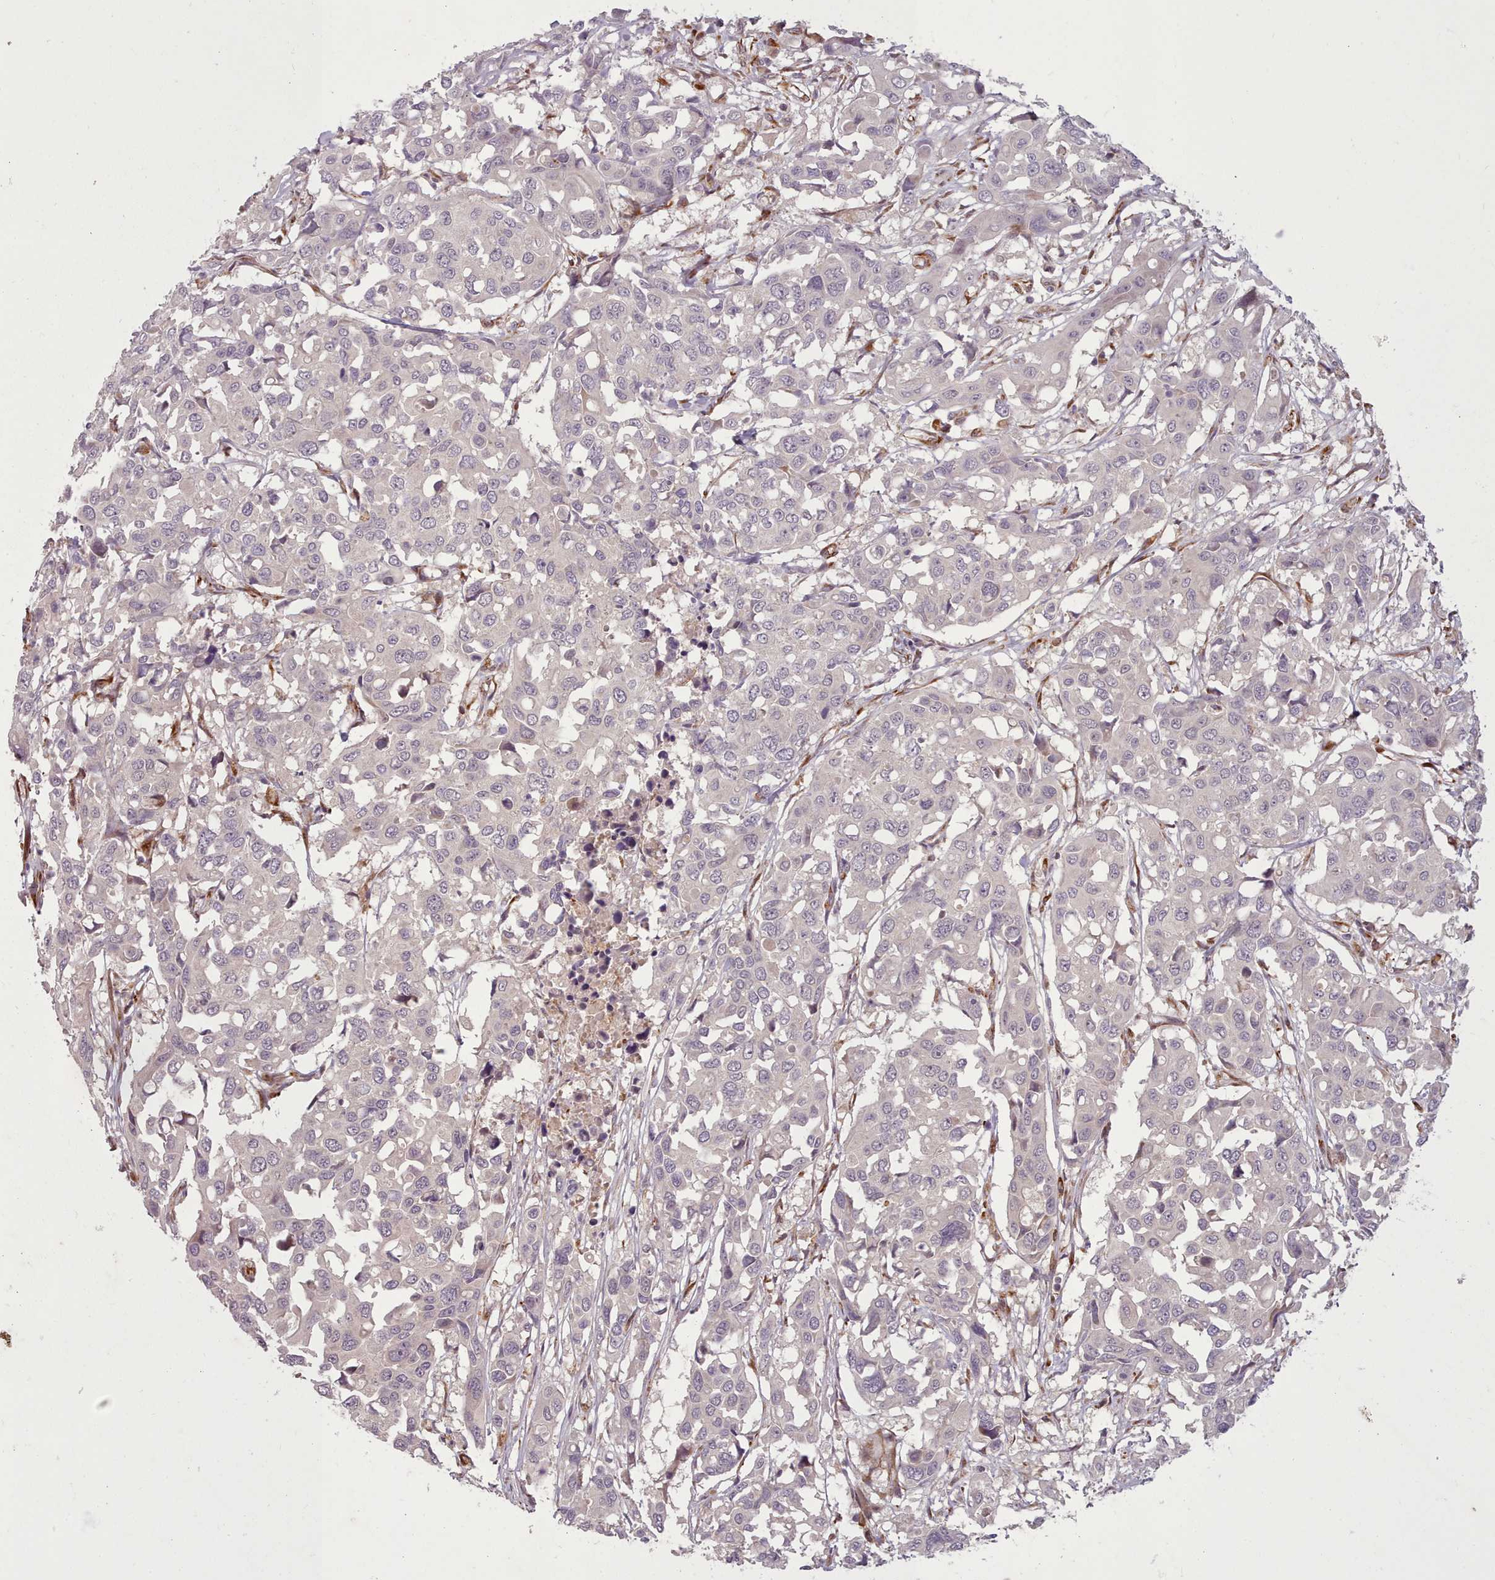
{"staining": {"intensity": "negative", "quantity": "none", "location": "none"}, "tissue": "colorectal cancer", "cell_type": "Tumor cells", "image_type": "cancer", "snomed": [{"axis": "morphology", "description": "Adenocarcinoma, NOS"}, {"axis": "topography", "description": "Colon"}], "caption": "Photomicrograph shows no significant protein expression in tumor cells of colorectal cancer.", "gene": "GBGT1", "patient": {"sex": "male", "age": 77}}